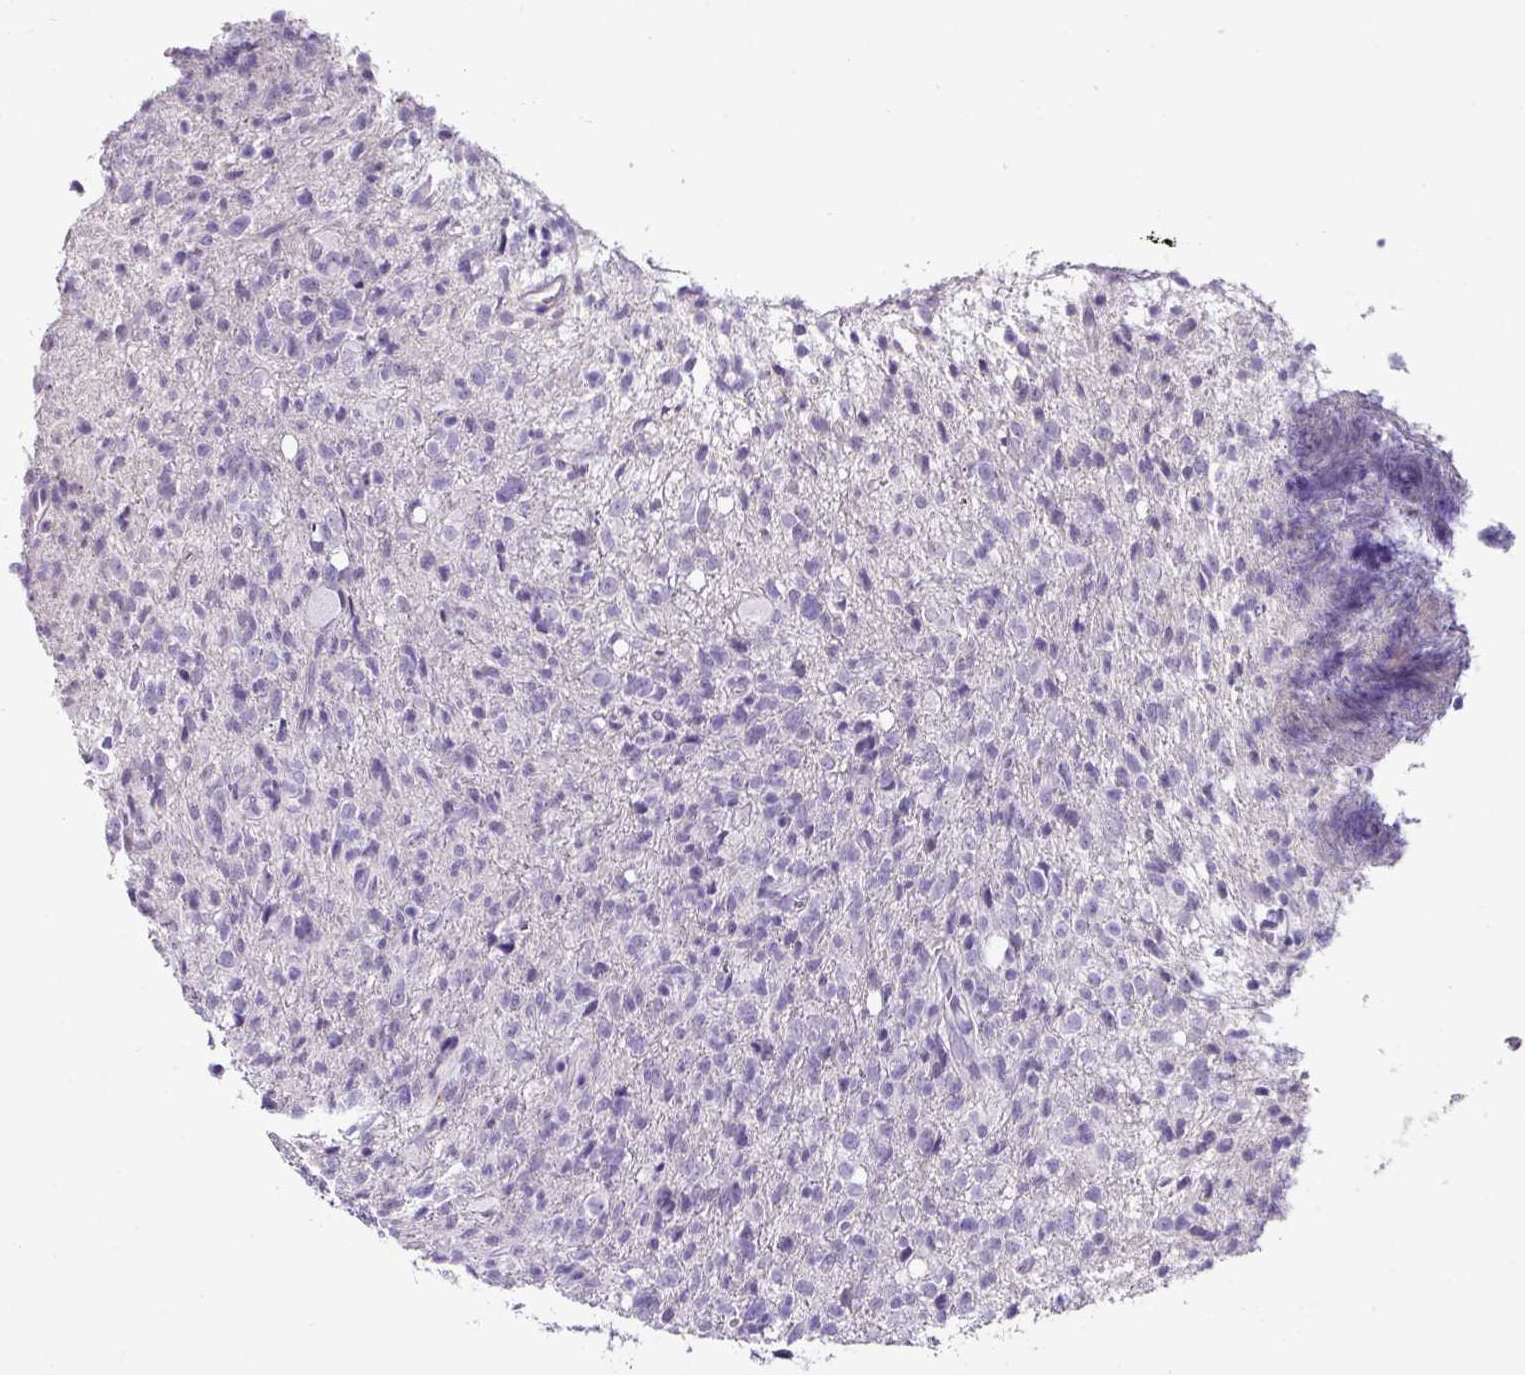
{"staining": {"intensity": "negative", "quantity": "none", "location": "none"}, "tissue": "glioma", "cell_type": "Tumor cells", "image_type": "cancer", "snomed": [{"axis": "morphology", "description": "Glioma, malignant, High grade"}, {"axis": "topography", "description": "Brain"}], "caption": "Tumor cells are negative for brown protein staining in glioma. Brightfield microscopy of immunohistochemistry (IHC) stained with DAB (brown) and hematoxylin (blue), captured at high magnification.", "gene": "TRA2A", "patient": {"sex": "female", "age": 57}}